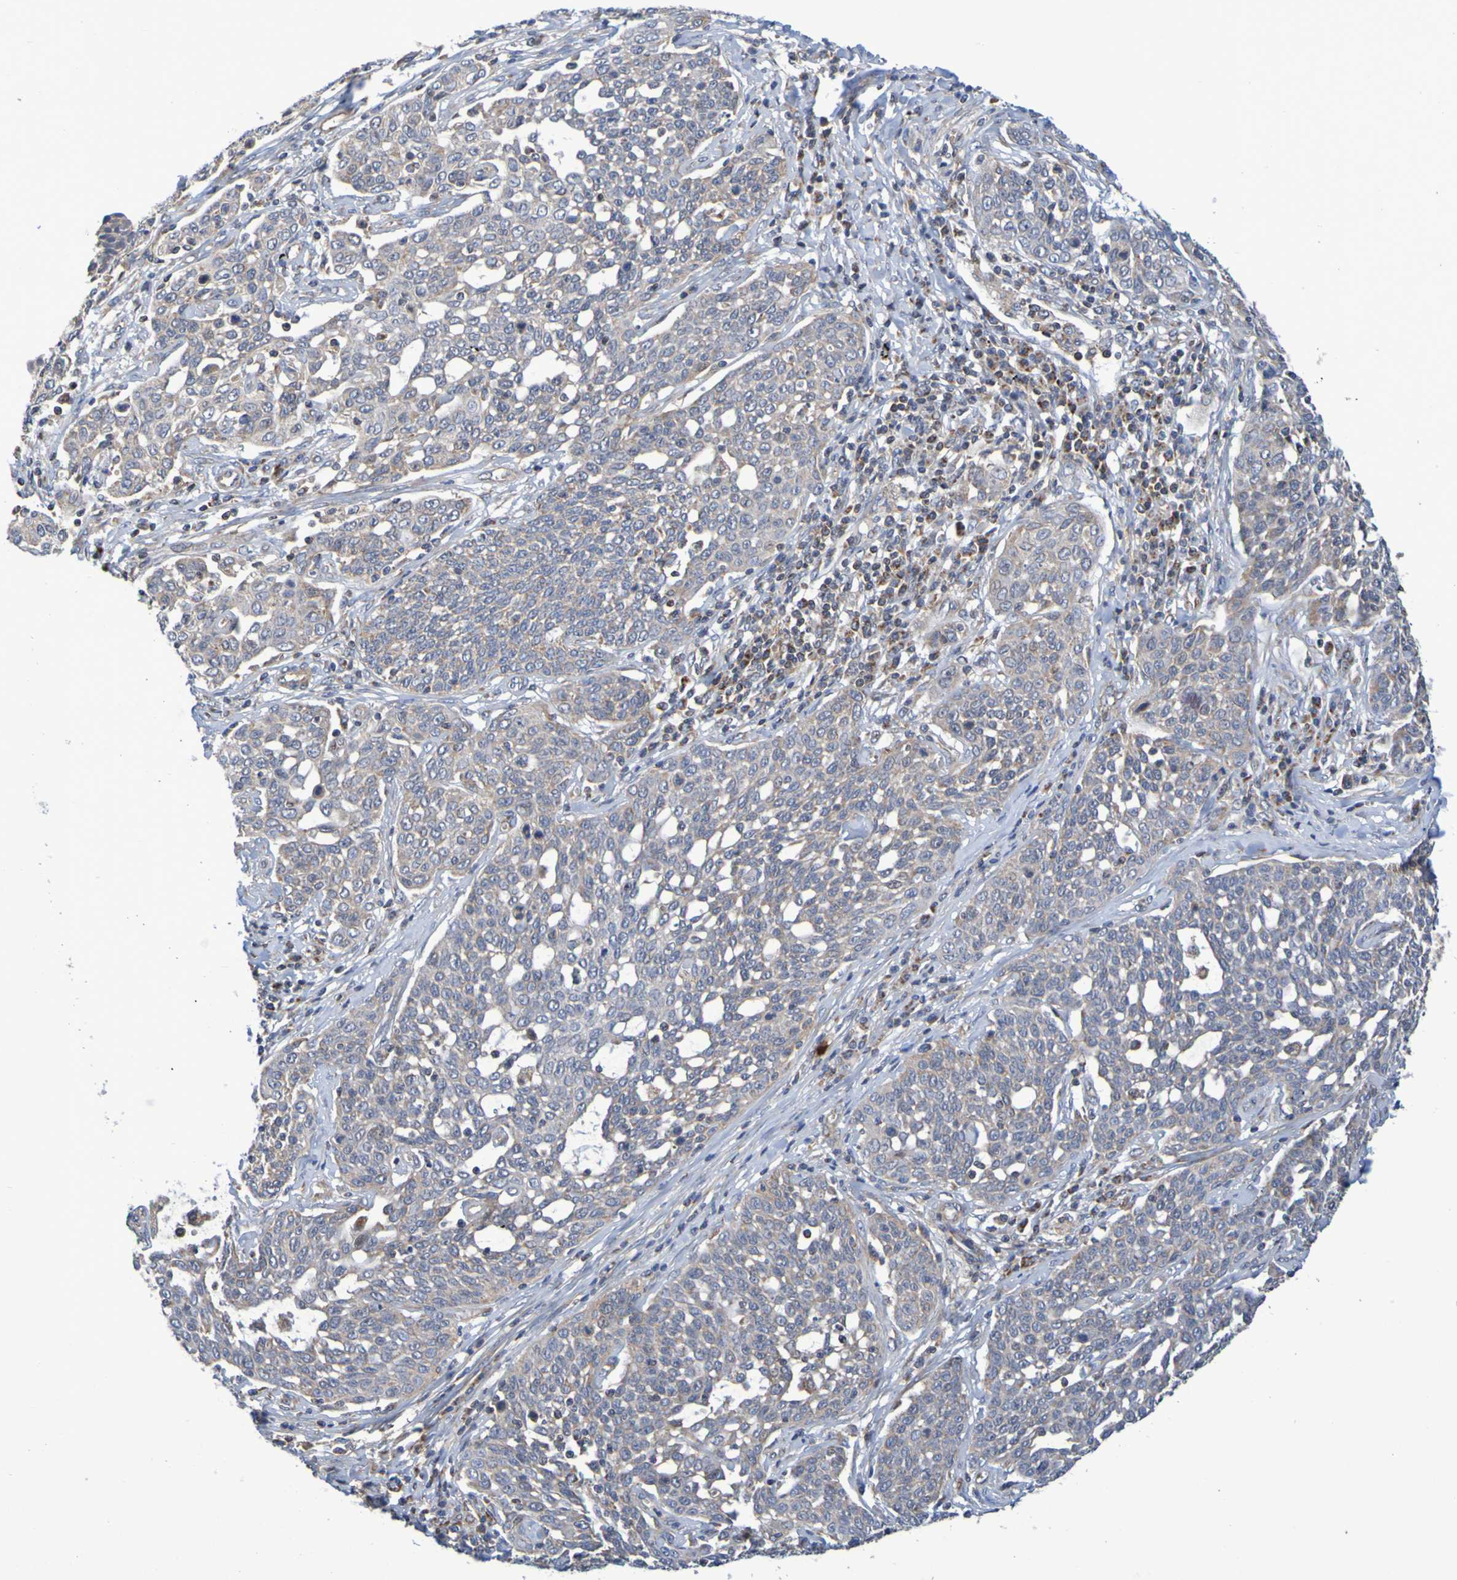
{"staining": {"intensity": "moderate", "quantity": ">75%", "location": "cytoplasmic/membranous"}, "tissue": "cervical cancer", "cell_type": "Tumor cells", "image_type": "cancer", "snomed": [{"axis": "morphology", "description": "Squamous cell carcinoma, NOS"}, {"axis": "topography", "description": "Cervix"}], "caption": "High-magnification brightfield microscopy of squamous cell carcinoma (cervical) stained with DAB (brown) and counterstained with hematoxylin (blue). tumor cells exhibit moderate cytoplasmic/membranous positivity is identified in about>75% of cells.", "gene": "CCDC51", "patient": {"sex": "female", "age": 34}}